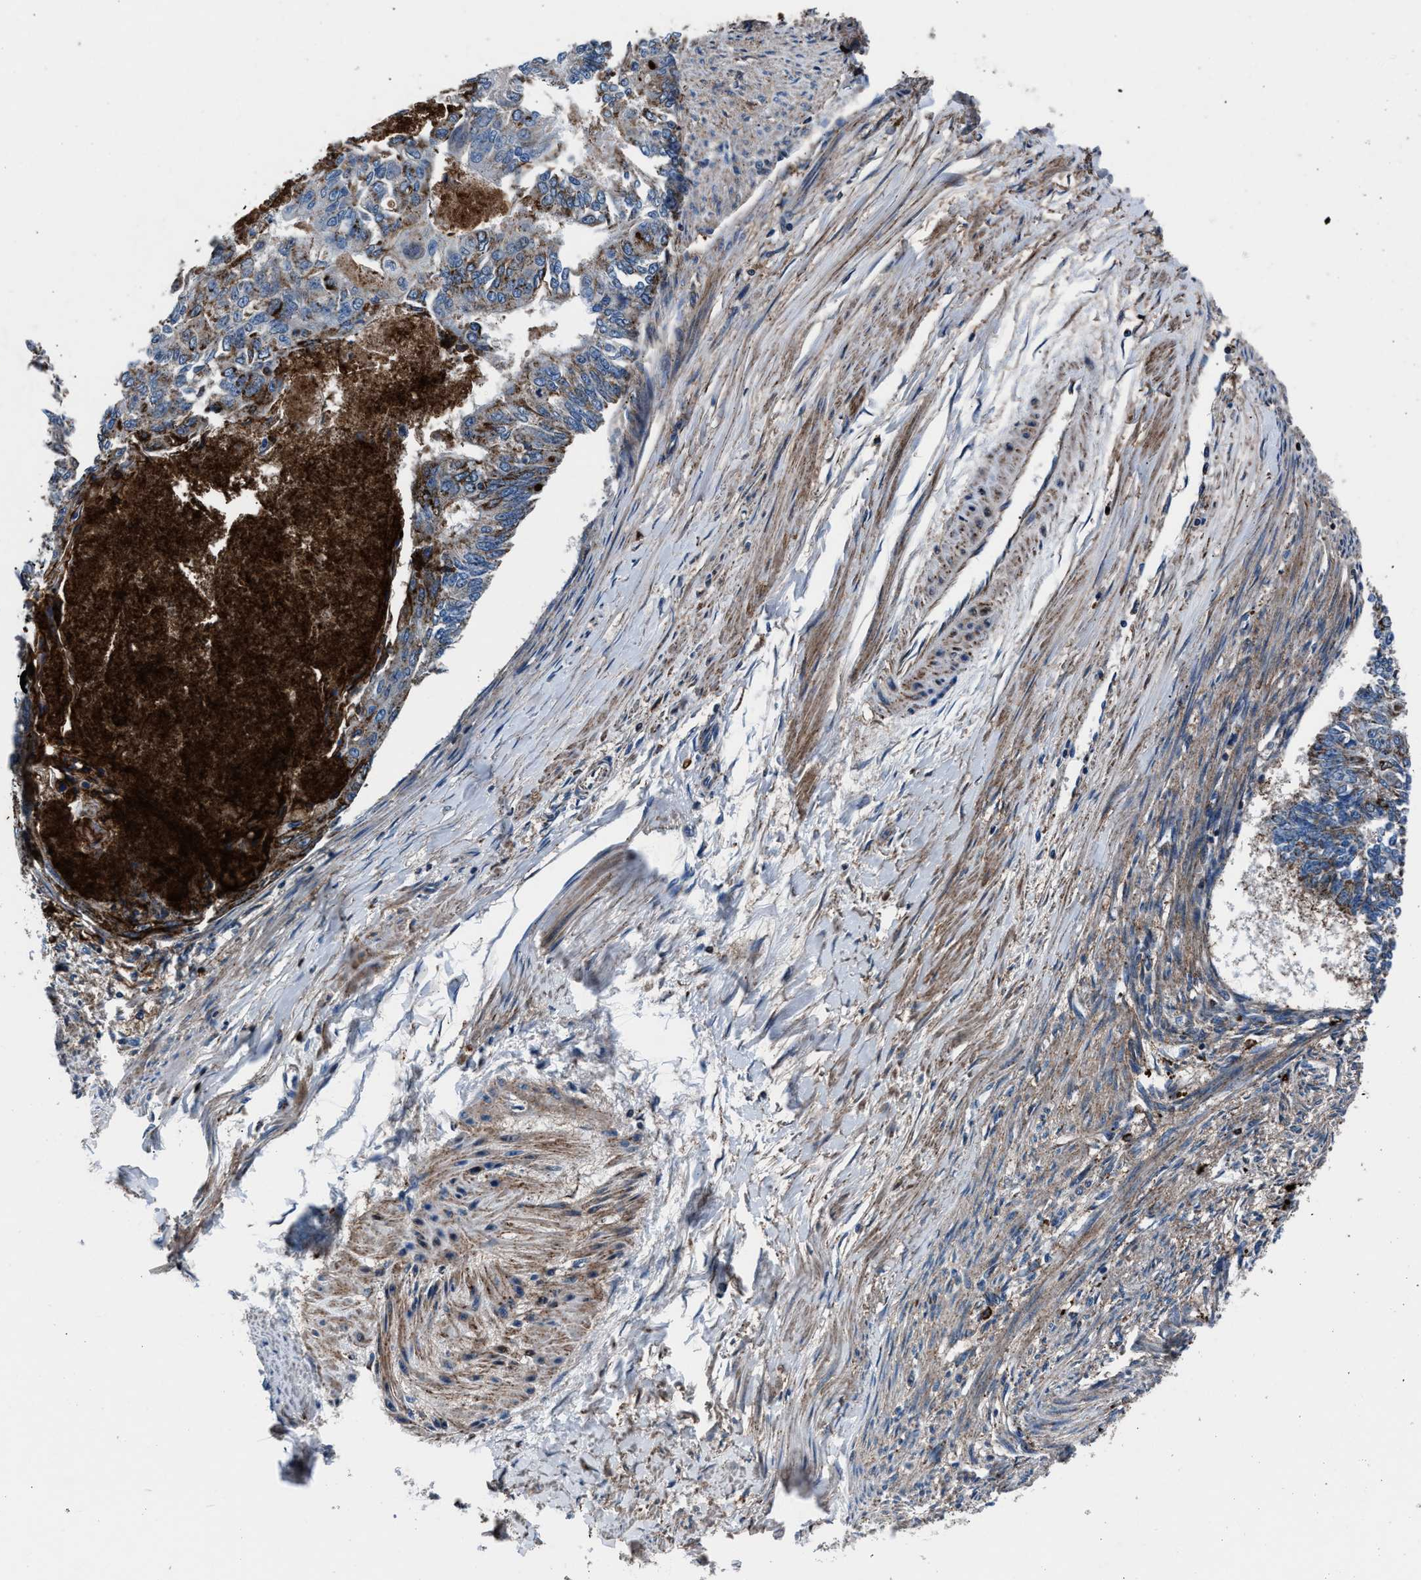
{"staining": {"intensity": "moderate", "quantity": "<25%", "location": "cytoplasmic/membranous"}, "tissue": "endometrial cancer", "cell_type": "Tumor cells", "image_type": "cancer", "snomed": [{"axis": "morphology", "description": "Adenocarcinoma, NOS"}, {"axis": "topography", "description": "Endometrium"}], "caption": "Immunohistochemistry (IHC) staining of endometrial cancer (adenocarcinoma), which exhibits low levels of moderate cytoplasmic/membranous staining in approximately <25% of tumor cells indicating moderate cytoplasmic/membranous protein positivity. The staining was performed using DAB (brown) for protein detection and nuclei were counterstained in hematoxylin (blue).", "gene": "MFSD11", "patient": {"sex": "female", "age": 32}}